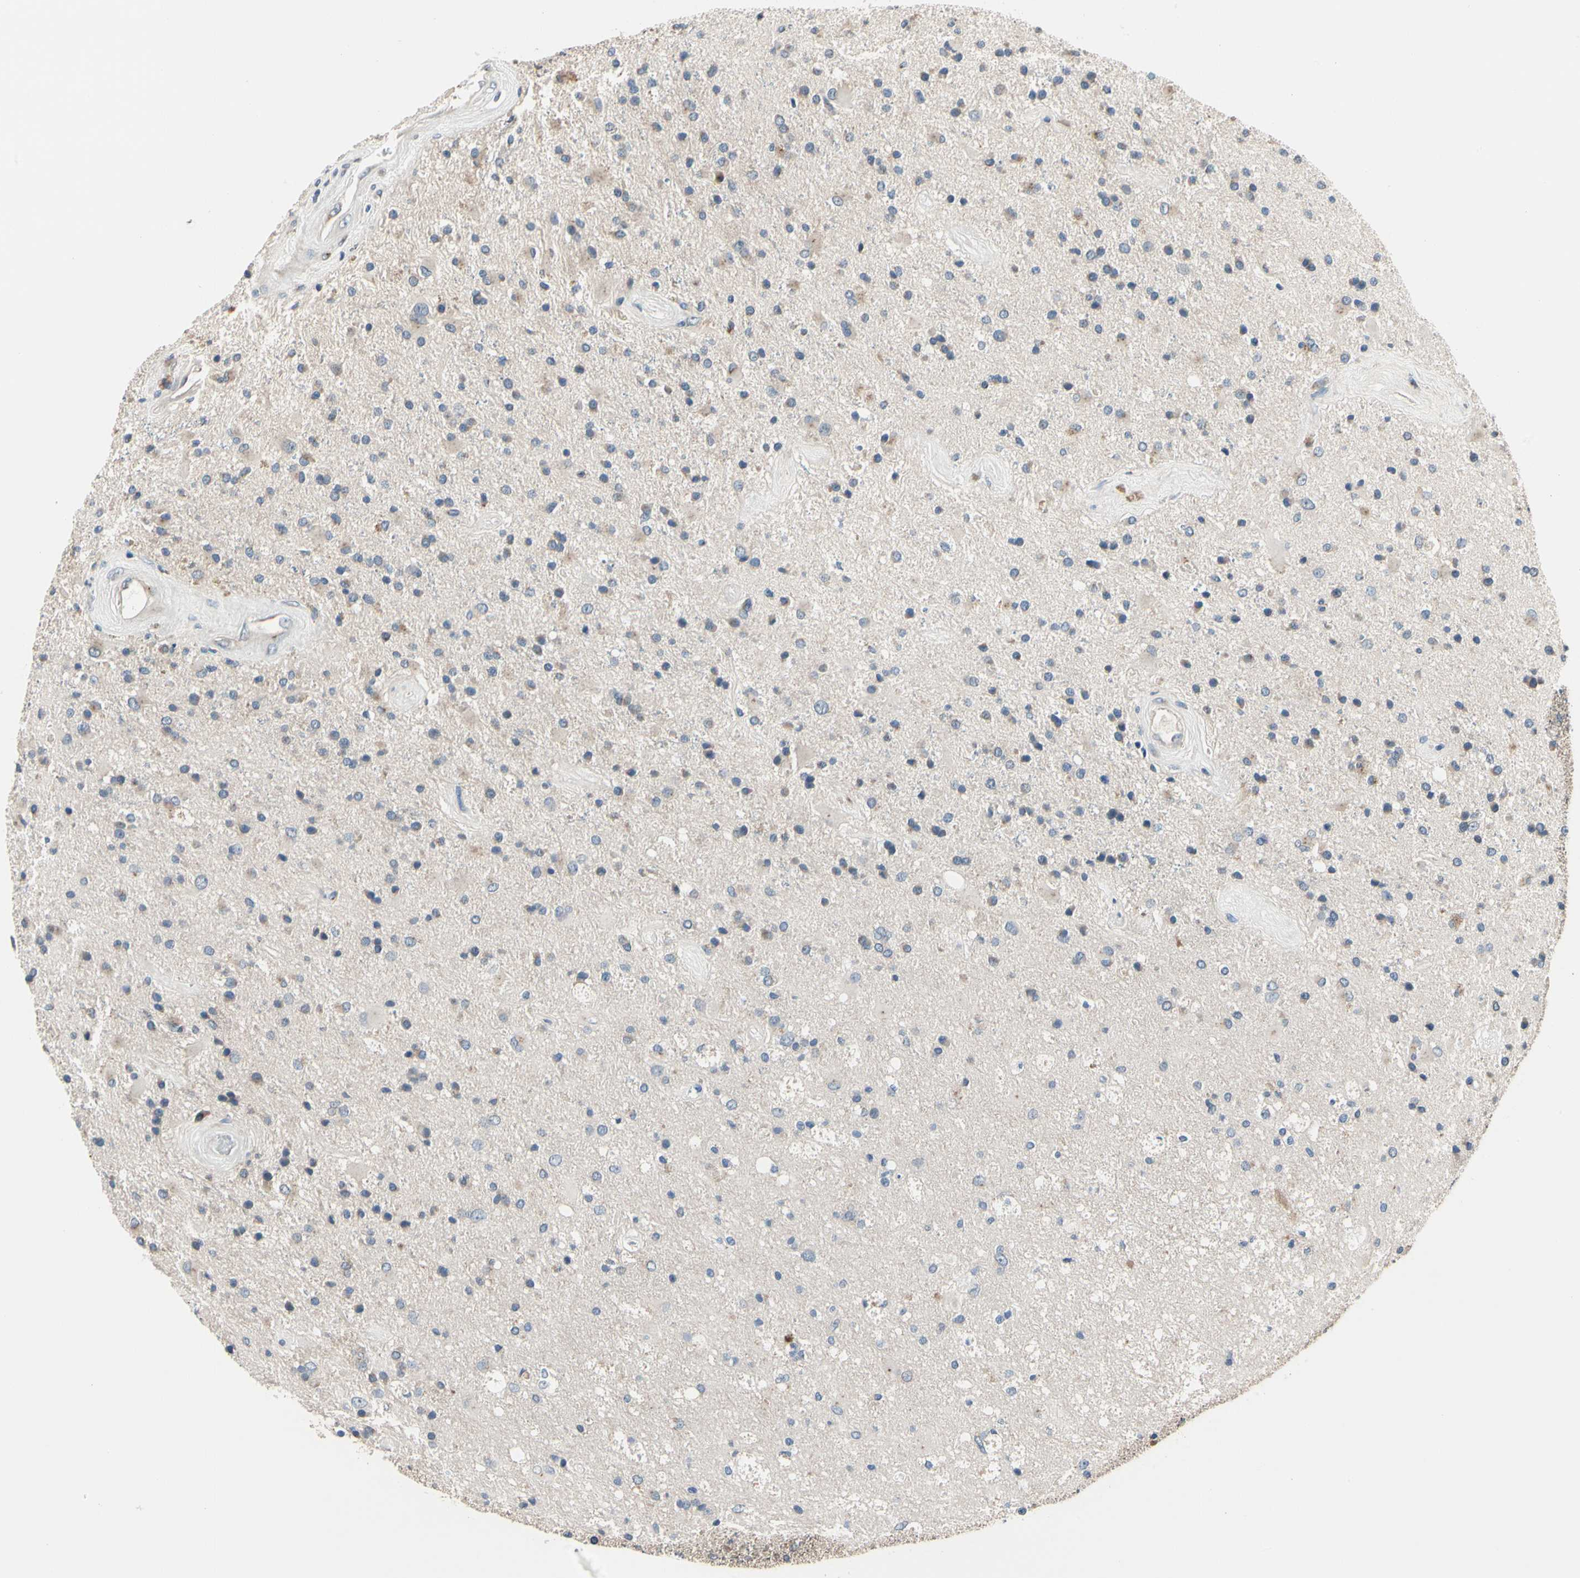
{"staining": {"intensity": "weak", "quantity": "<25%", "location": "cytoplasmic/membranous"}, "tissue": "glioma", "cell_type": "Tumor cells", "image_type": "cancer", "snomed": [{"axis": "morphology", "description": "Glioma, malignant, Low grade"}, {"axis": "topography", "description": "Brain"}], "caption": "The photomicrograph exhibits no staining of tumor cells in glioma. (DAB IHC, high magnification).", "gene": "PRKAR2B", "patient": {"sex": "male", "age": 58}}